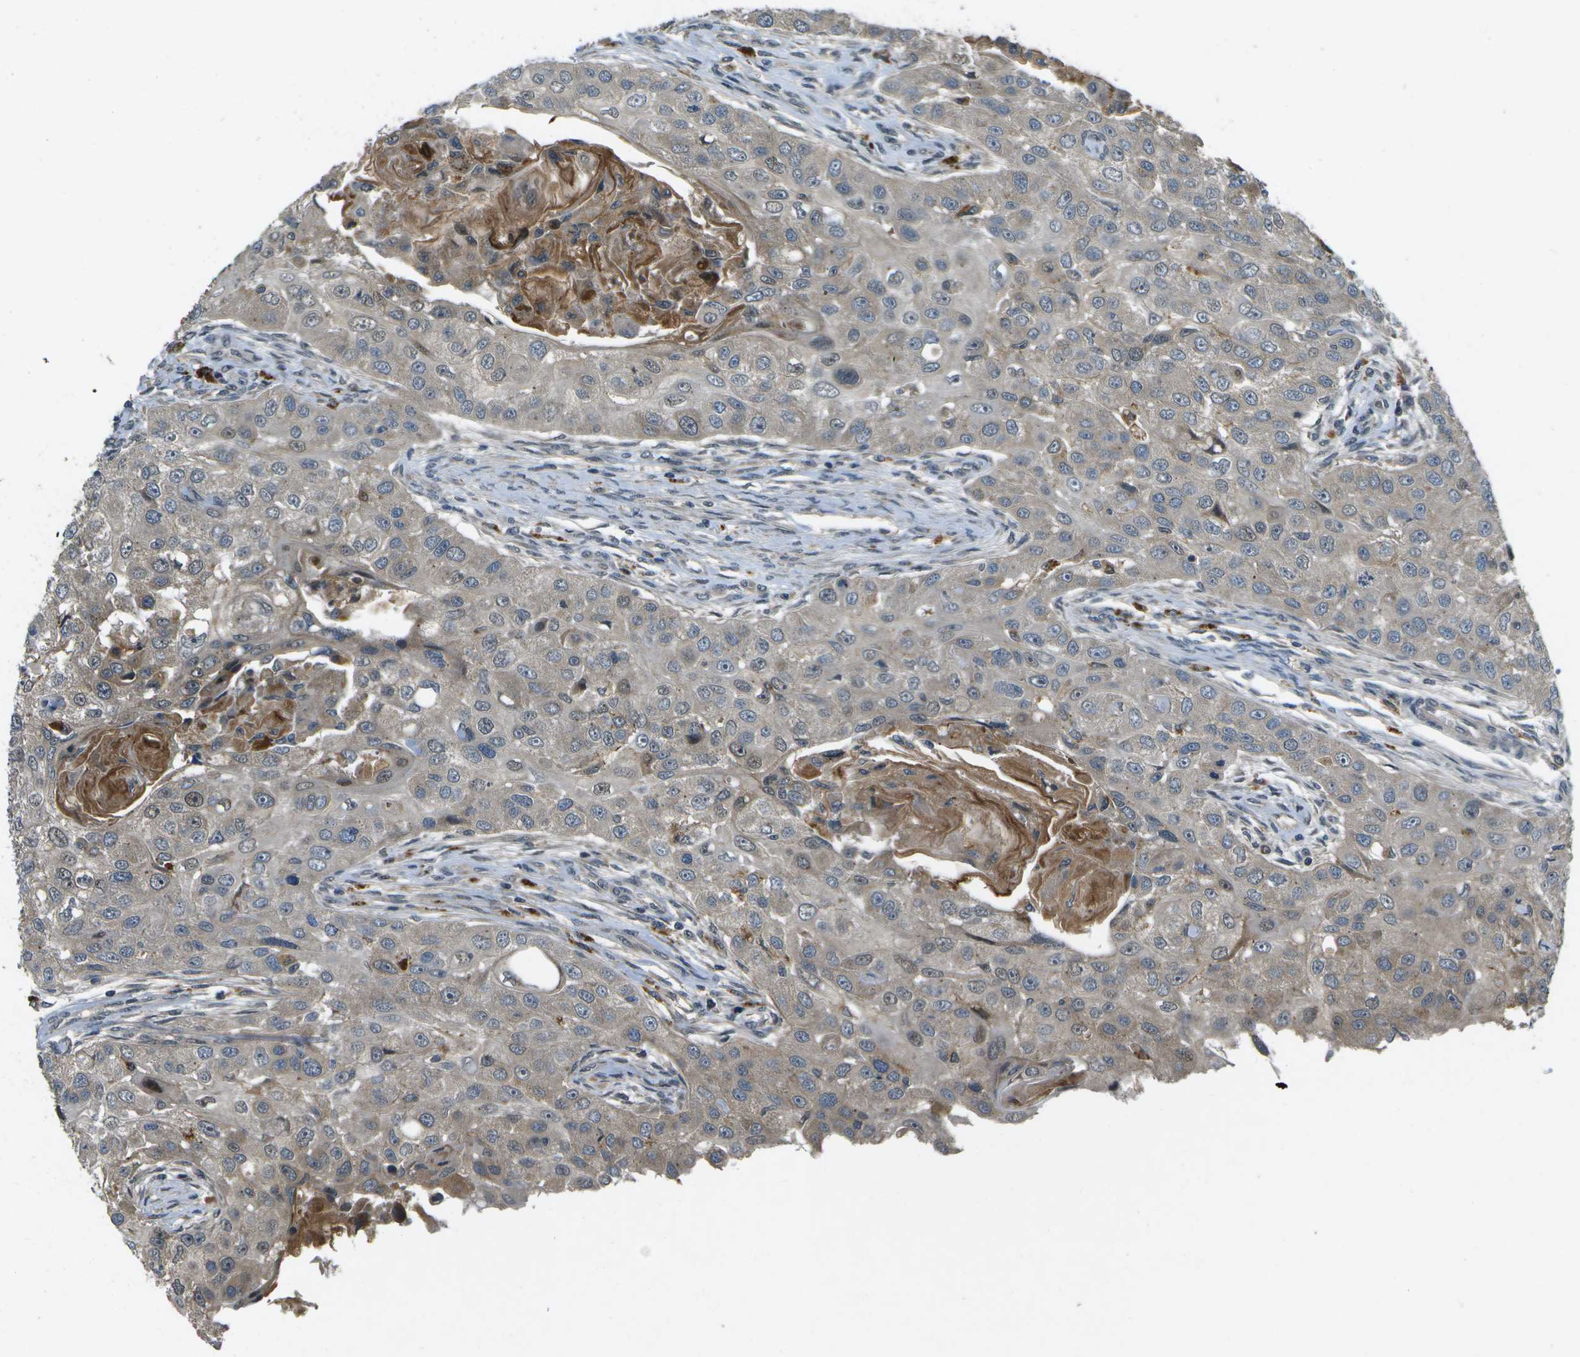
{"staining": {"intensity": "weak", "quantity": "<25%", "location": "cytoplasmic/membranous"}, "tissue": "head and neck cancer", "cell_type": "Tumor cells", "image_type": "cancer", "snomed": [{"axis": "morphology", "description": "Normal tissue, NOS"}, {"axis": "morphology", "description": "Squamous cell carcinoma, NOS"}, {"axis": "topography", "description": "Skeletal muscle"}, {"axis": "topography", "description": "Head-Neck"}], "caption": "Micrograph shows no protein expression in tumor cells of squamous cell carcinoma (head and neck) tissue. (DAB (3,3'-diaminobenzidine) immunohistochemistry visualized using brightfield microscopy, high magnification).", "gene": "GANC", "patient": {"sex": "male", "age": 51}}